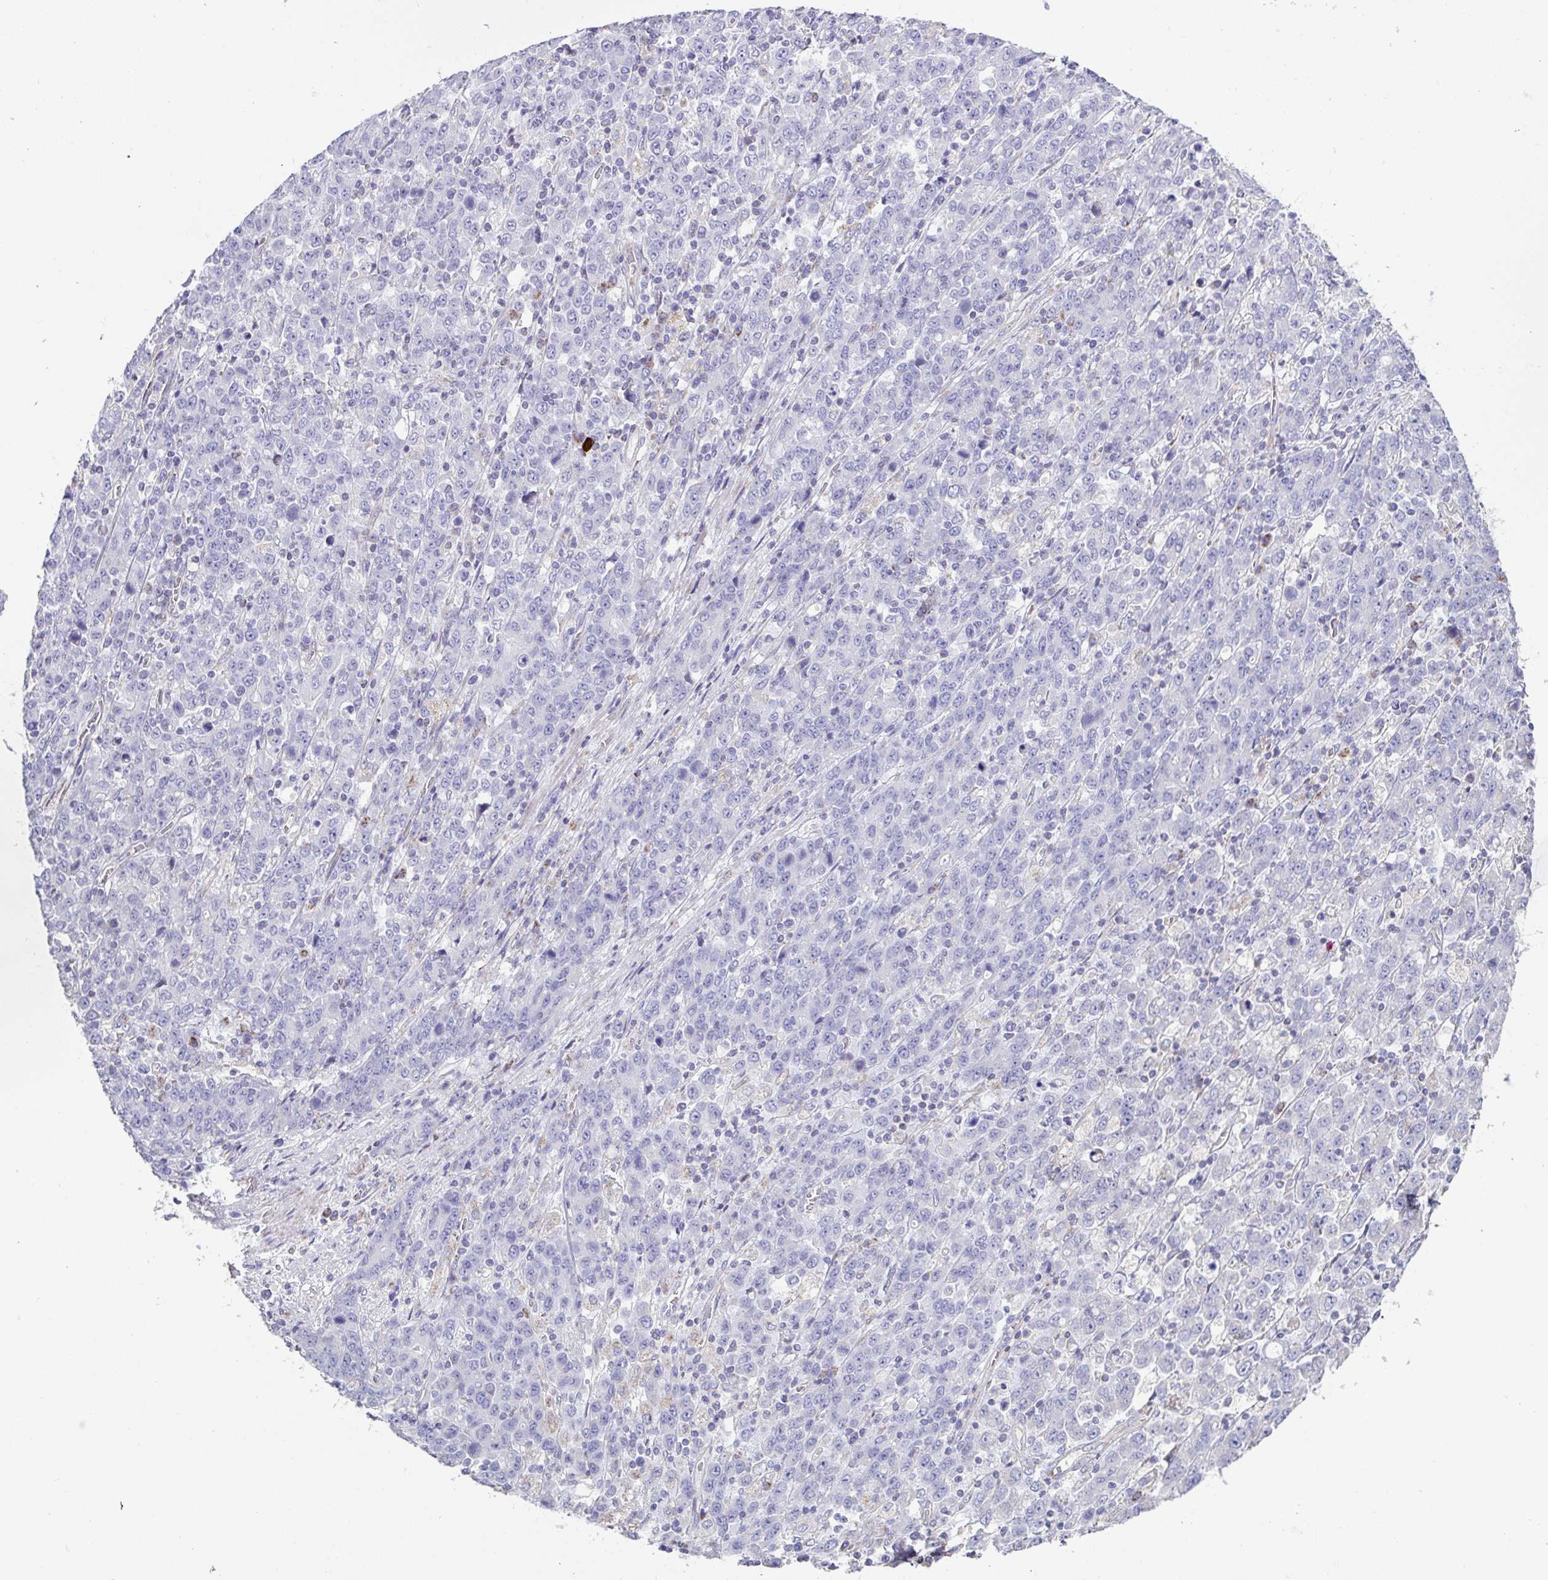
{"staining": {"intensity": "negative", "quantity": "none", "location": "none"}, "tissue": "stomach cancer", "cell_type": "Tumor cells", "image_type": "cancer", "snomed": [{"axis": "morphology", "description": "Adenocarcinoma, NOS"}, {"axis": "topography", "description": "Stomach, upper"}], "caption": "High power microscopy histopathology image of an immunohistochemistry photomicrograph of stomach cancer, revealing no significant expression in tumor cells.", "gene": "DOK7", "patient": {"sex": "male", "age": 69}}